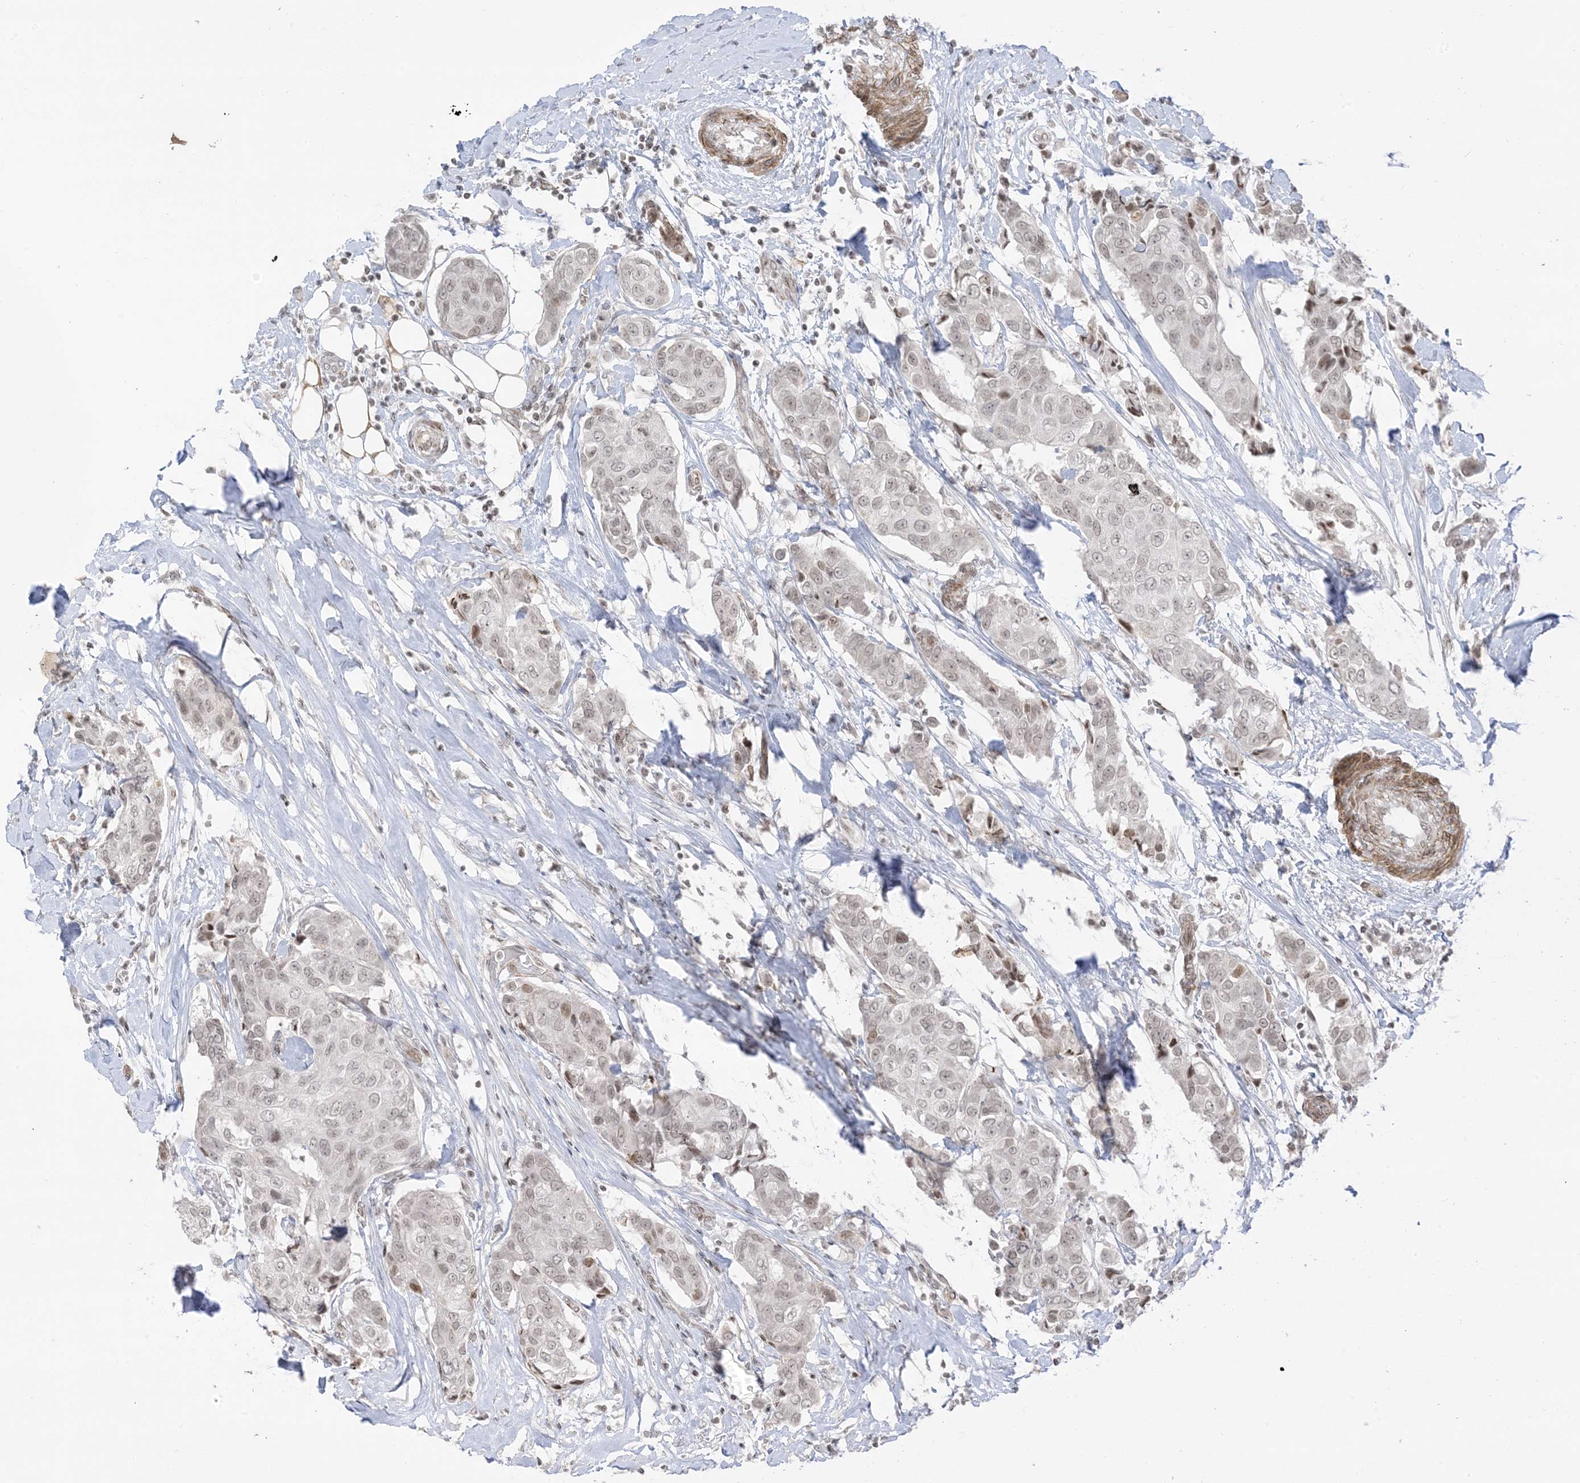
{"staining": {"intensity": "weak", "quantity": "25%-75%", "location": "nuclear"}, "tissue": "breast cancer", "cell_type": "Tumor cells", "image_type": "cancer", "snomed": [{"axis": "morphology", "description": "Duct carcinoma"}, {"axis": "topography", "description": "Breast"}], "caption": "Immunohistochemistry (IHC) of human breast infiltrating ductal carcinoma demonstrates low levels of weak nuclear positivity in about 25%-75% of tumor cells.", "gene": "METAP1D", "patient": {"sex": "female", "age": 80}}